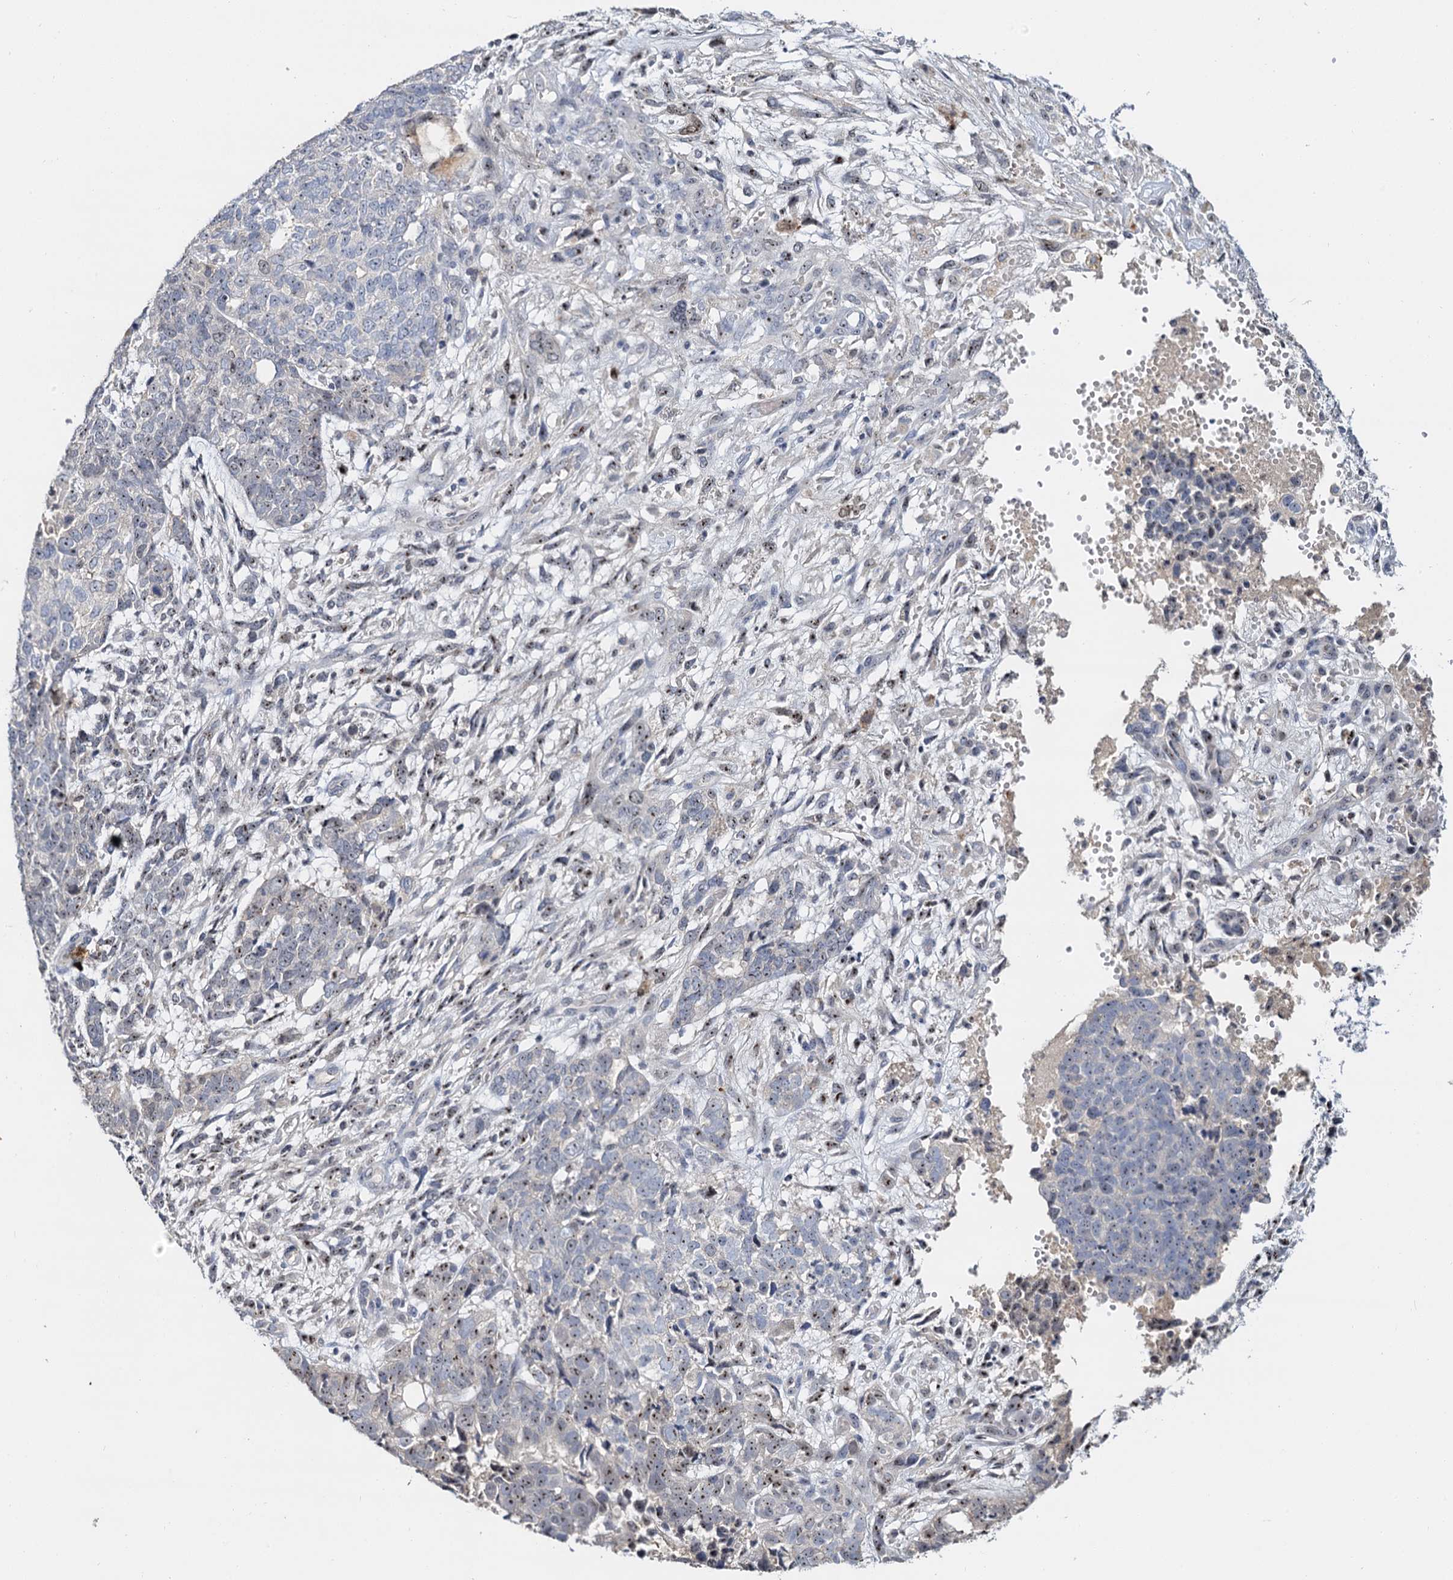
{"staining": {"intensity": "weak", "quantity": "<25%", "location": "nuclear"}, "tissue": "cervical cancer", "cell_type": "Tumor cells", "image_type": "cancer", "snomed": [{"axis": "morphology", "description": "Squamous cell carcinoma, NOS"}, {"axis": "topography", "description": "Cervix"}], "caption": "Tumor cells are negative for protein expression in human cervical cancer.", "gene": "NOP2", "patient": {"sex": "female", "age": 63}}